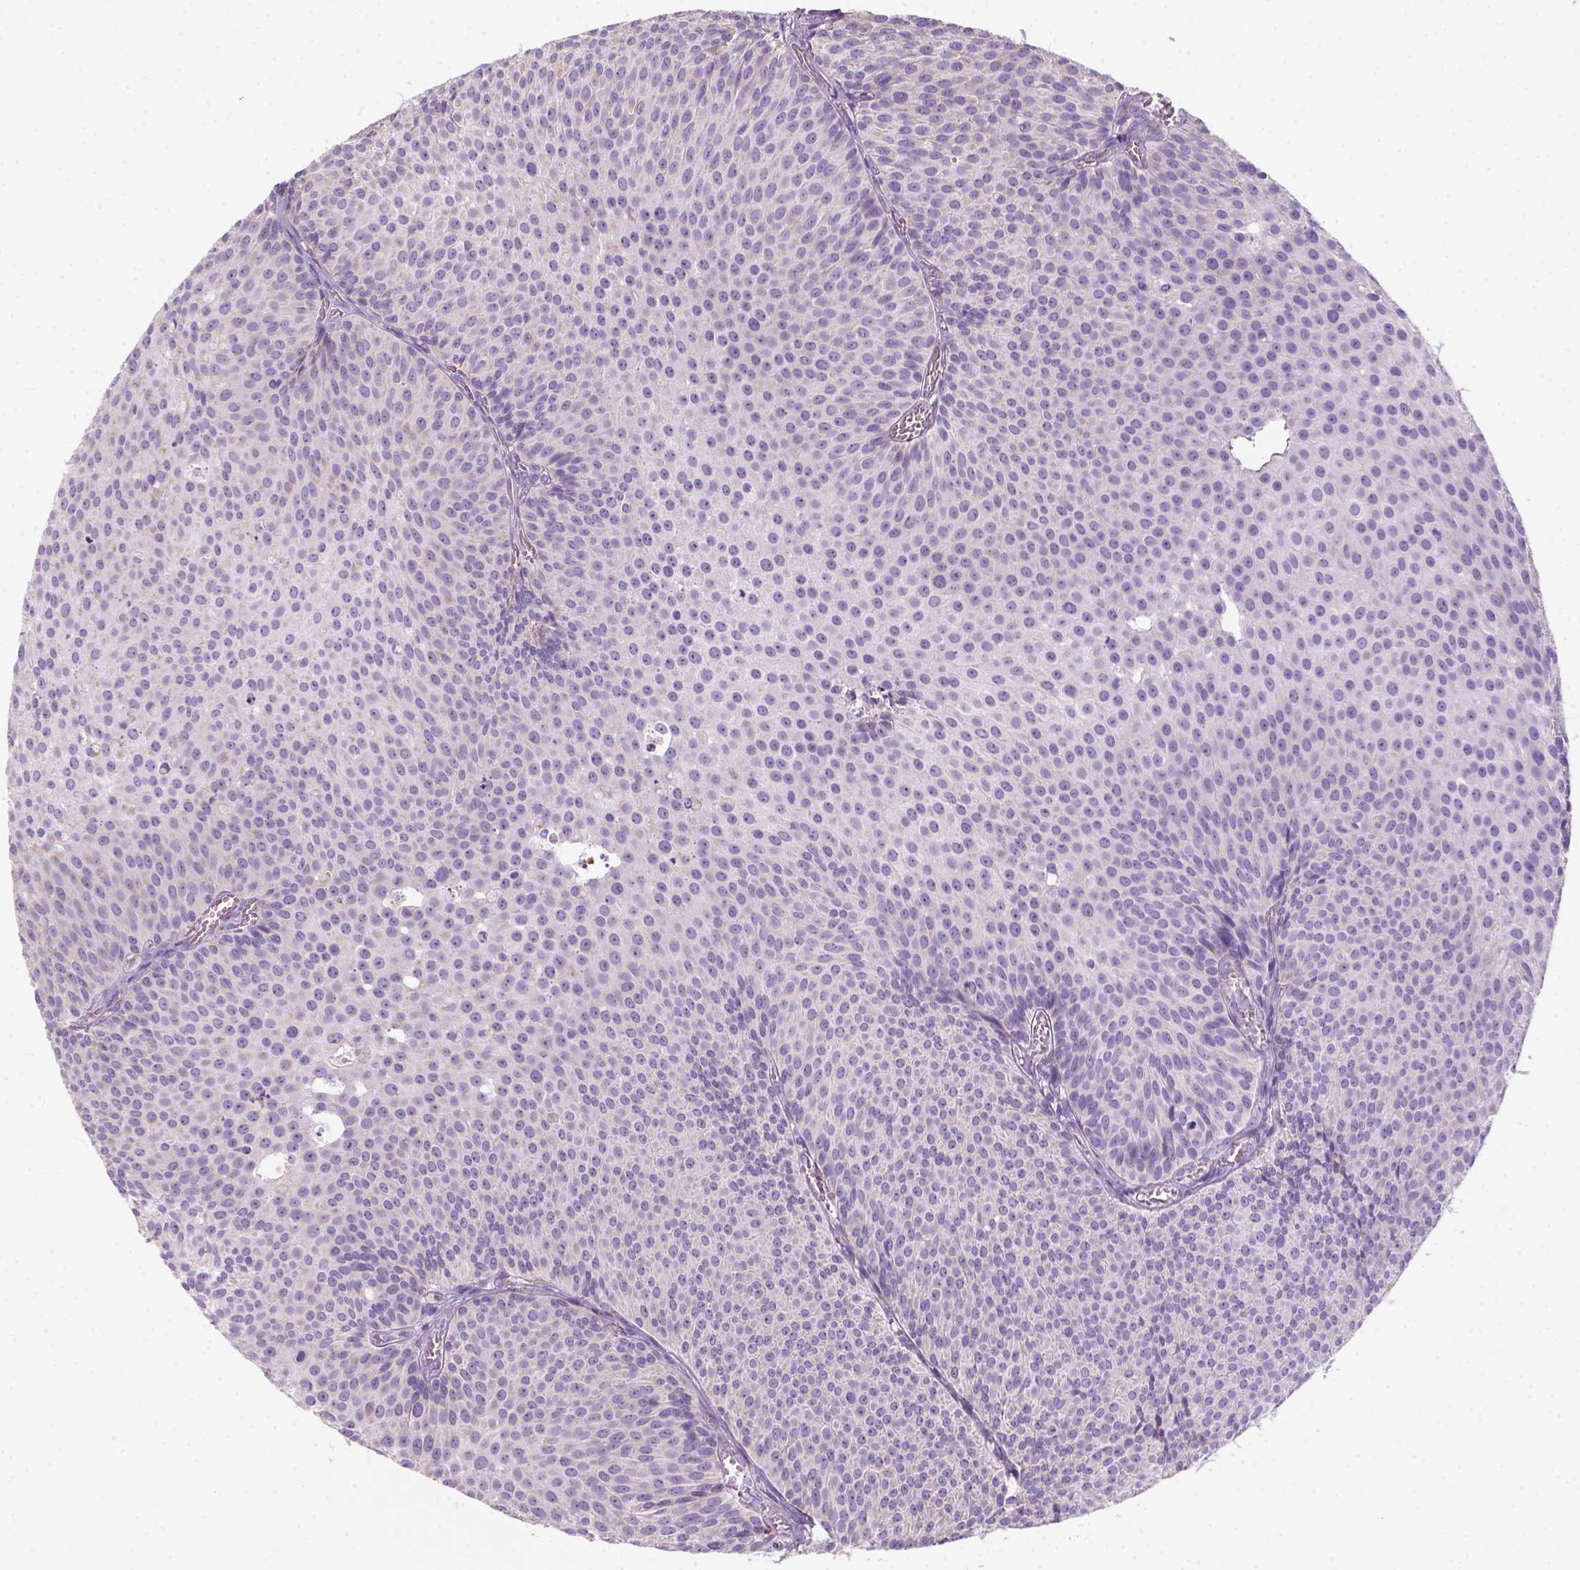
{"staining": {"intensity": "negative", "quantity": "none", "location": "none"}, "tissue": "urothelial cancer", "cell_type": "Tumor cells", "image_type": "cancer", "snomed": [{"axis": "morphology", "description": "Urothelial carcinoma, Low grade"}, {"axis": "topography", "description": "Urinary bladder"}], "caption": "Protein analysis of urothelial cancer shows no significant positivity in tumor cells. (DAB immunohistochemistry (IHC) with hematoxylin counter stain).", "gene": "CES2", "patient": {"sex": "male", "age": 63}}